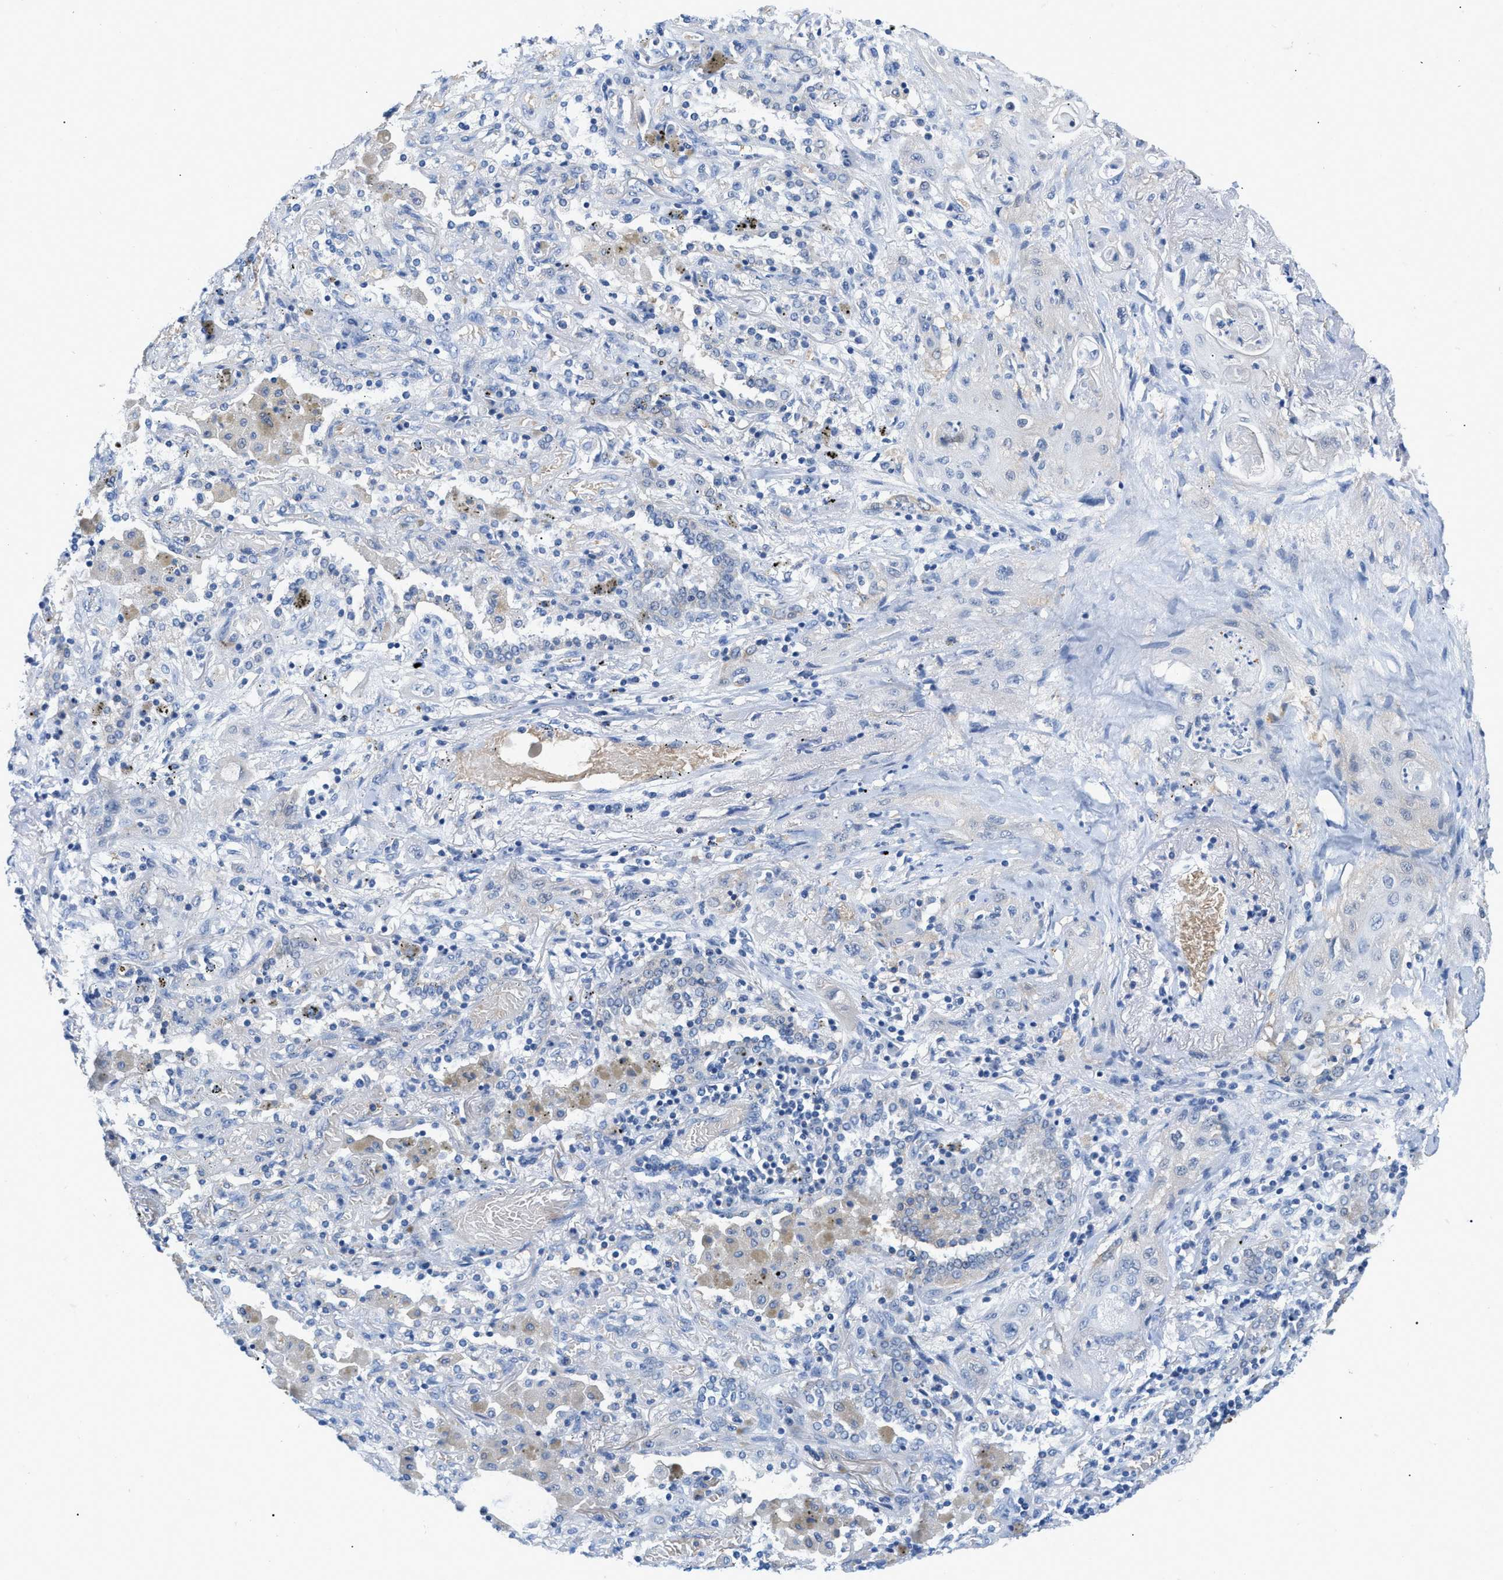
{"staining": {"intensity": "negative", "quantity": "none", "location": "none"}, "tissue": "lung cancer", "cell_type": "Tumor cells", "image_type": "cancer", "snomed": [{"axis": "morphology", "description": "Squamous cell carcinoma, NOS"}, {"axis": "topography", "description": "Lung"}], "caption": "Image shows no protein expression in tumor cells of lung cancer tissue.", "gene": "BPGM", "patient": {"sex": "female", "age": 47}}